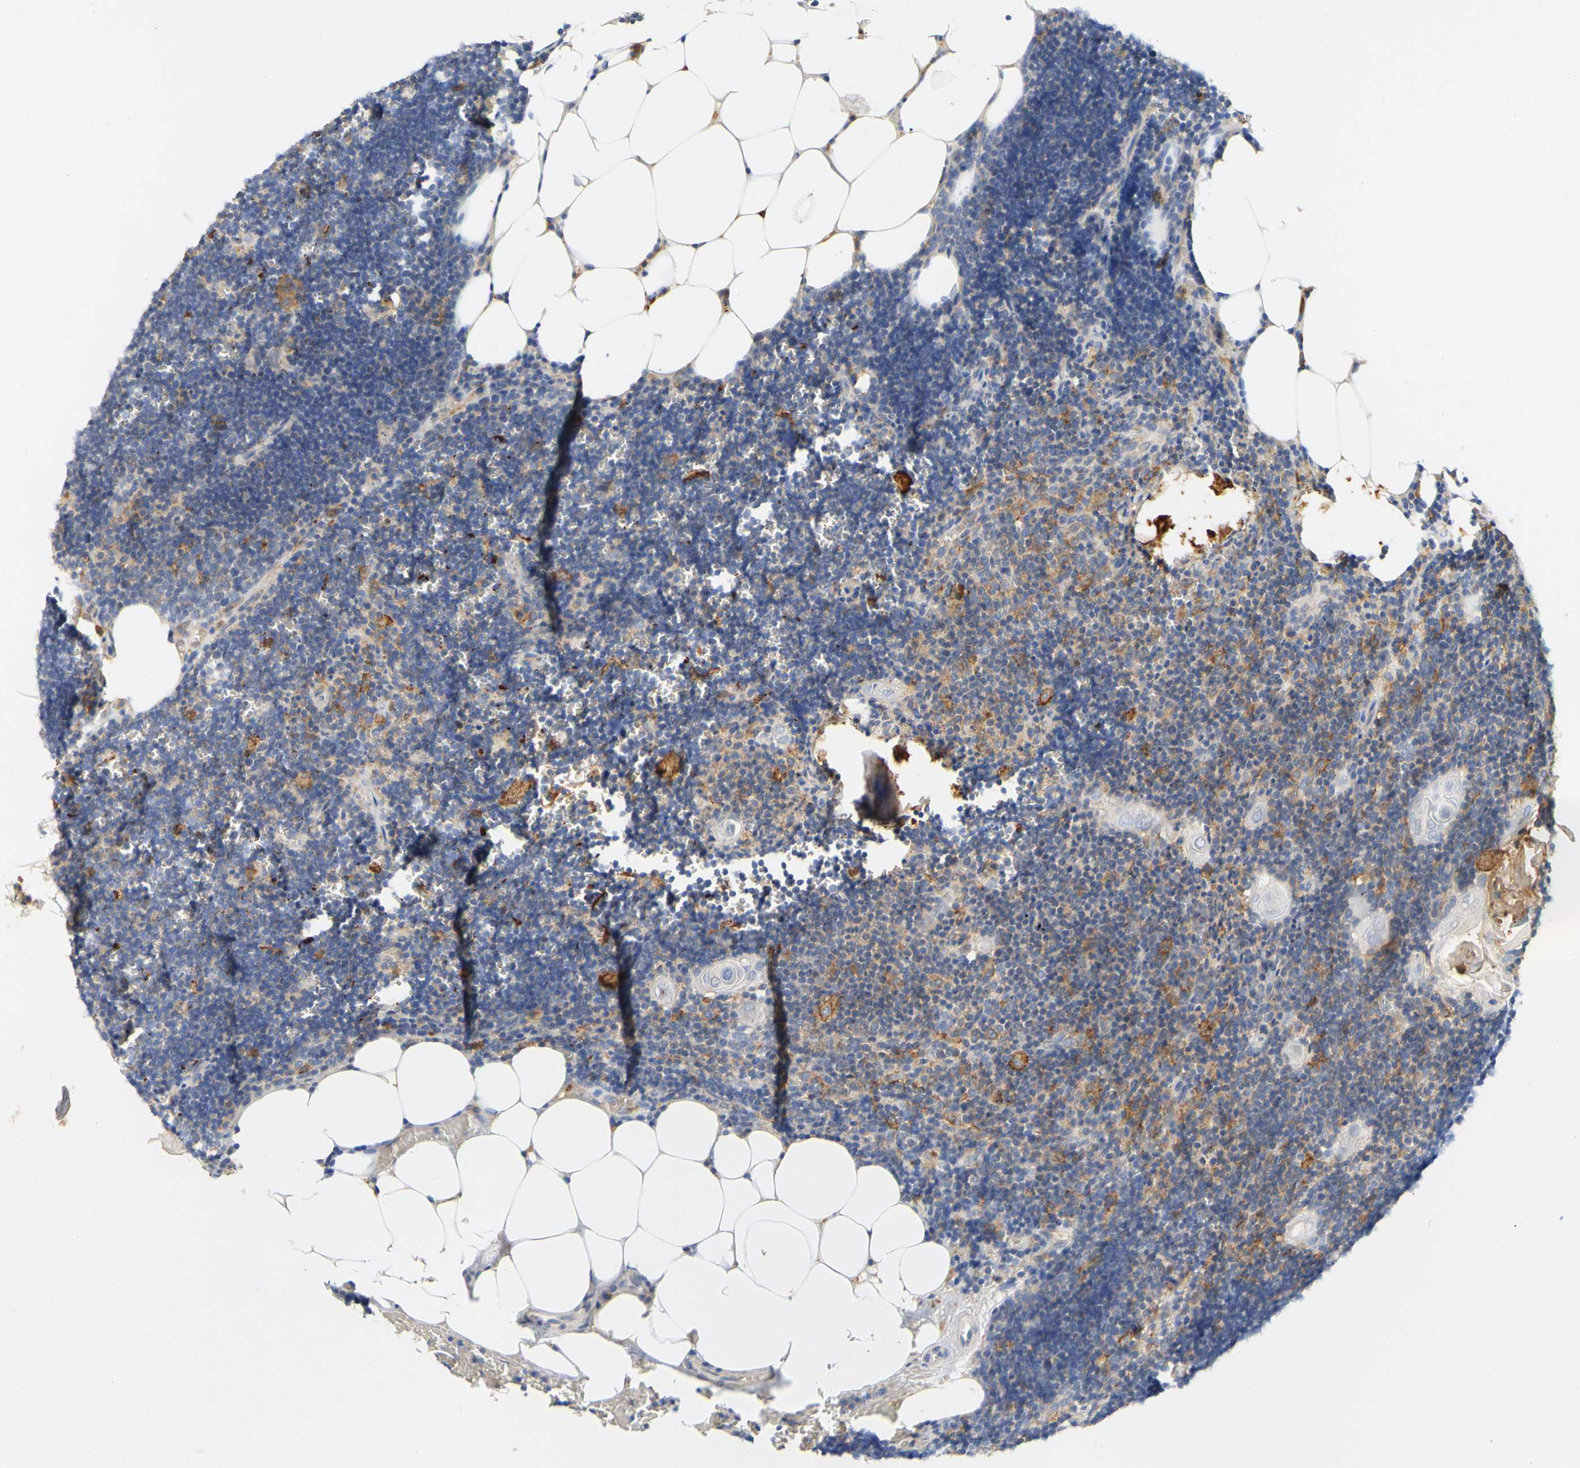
{"staining": {"intensity": "weak", "quantity": ">75%", "location": "cytoplasmic/membranous"}, "tissue": "lymph node", "cell_type": "Germinal center cells", "image_type": "normal", "snomed": [{"axis": "morphology", "description": "Normal tissue, NOS"}, {"axis": "topography", "description": "Lymph node"}], "caption": "Immunohistochemical staining of normal lymph node reveals >75% levels of weak cytoplasmic/membranous protein staining in approximately >75% of germinal center cells. (IHC, brightfield microscopy, high magnification).", "gene": "PCDH7", "patient": {"sex": "male", "age": 33}}